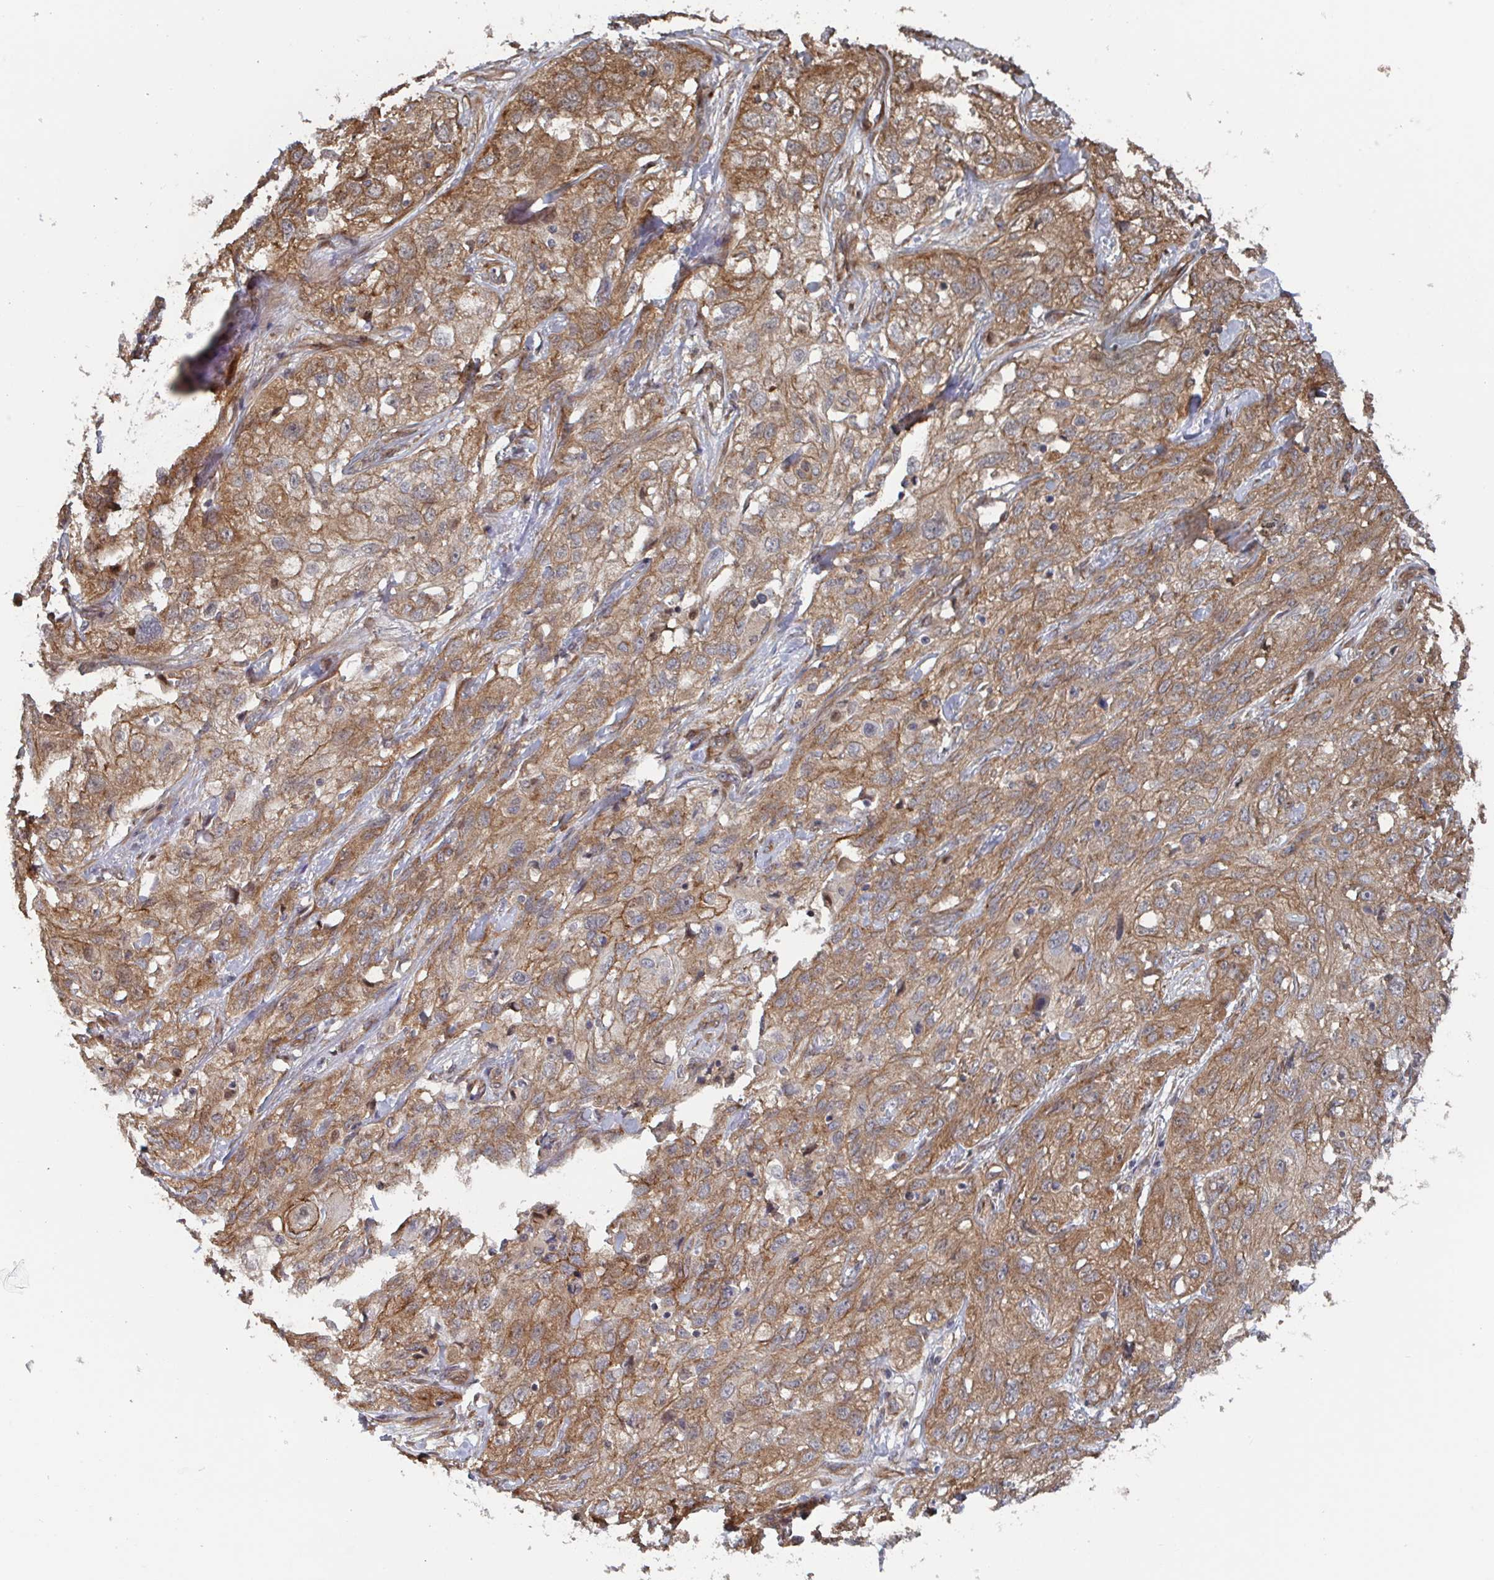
{"staining": {"intensity": "weak", "quantity": ">75%", "location": "cytoplasmic/membranous"}, "tissue": "skin cancer", "cell_type": "Tumor cells", "image_type": "cancer", "snomed": [{"axis": "morphology", "description": "Squamous cell carcinoma, NOS"}, {"axis": "topography", "description": "Skin"}, {"axis": "topography", "description": "Vulva"}], "caption": "Human skin squamous cell carcinoma stained for a protein (brown) exhibits weak cytoplasmic/membranous positive staining in about >75% of tumor cells.", "gene": "DVL3", "patient": {"sex": "female", "age": 86}}